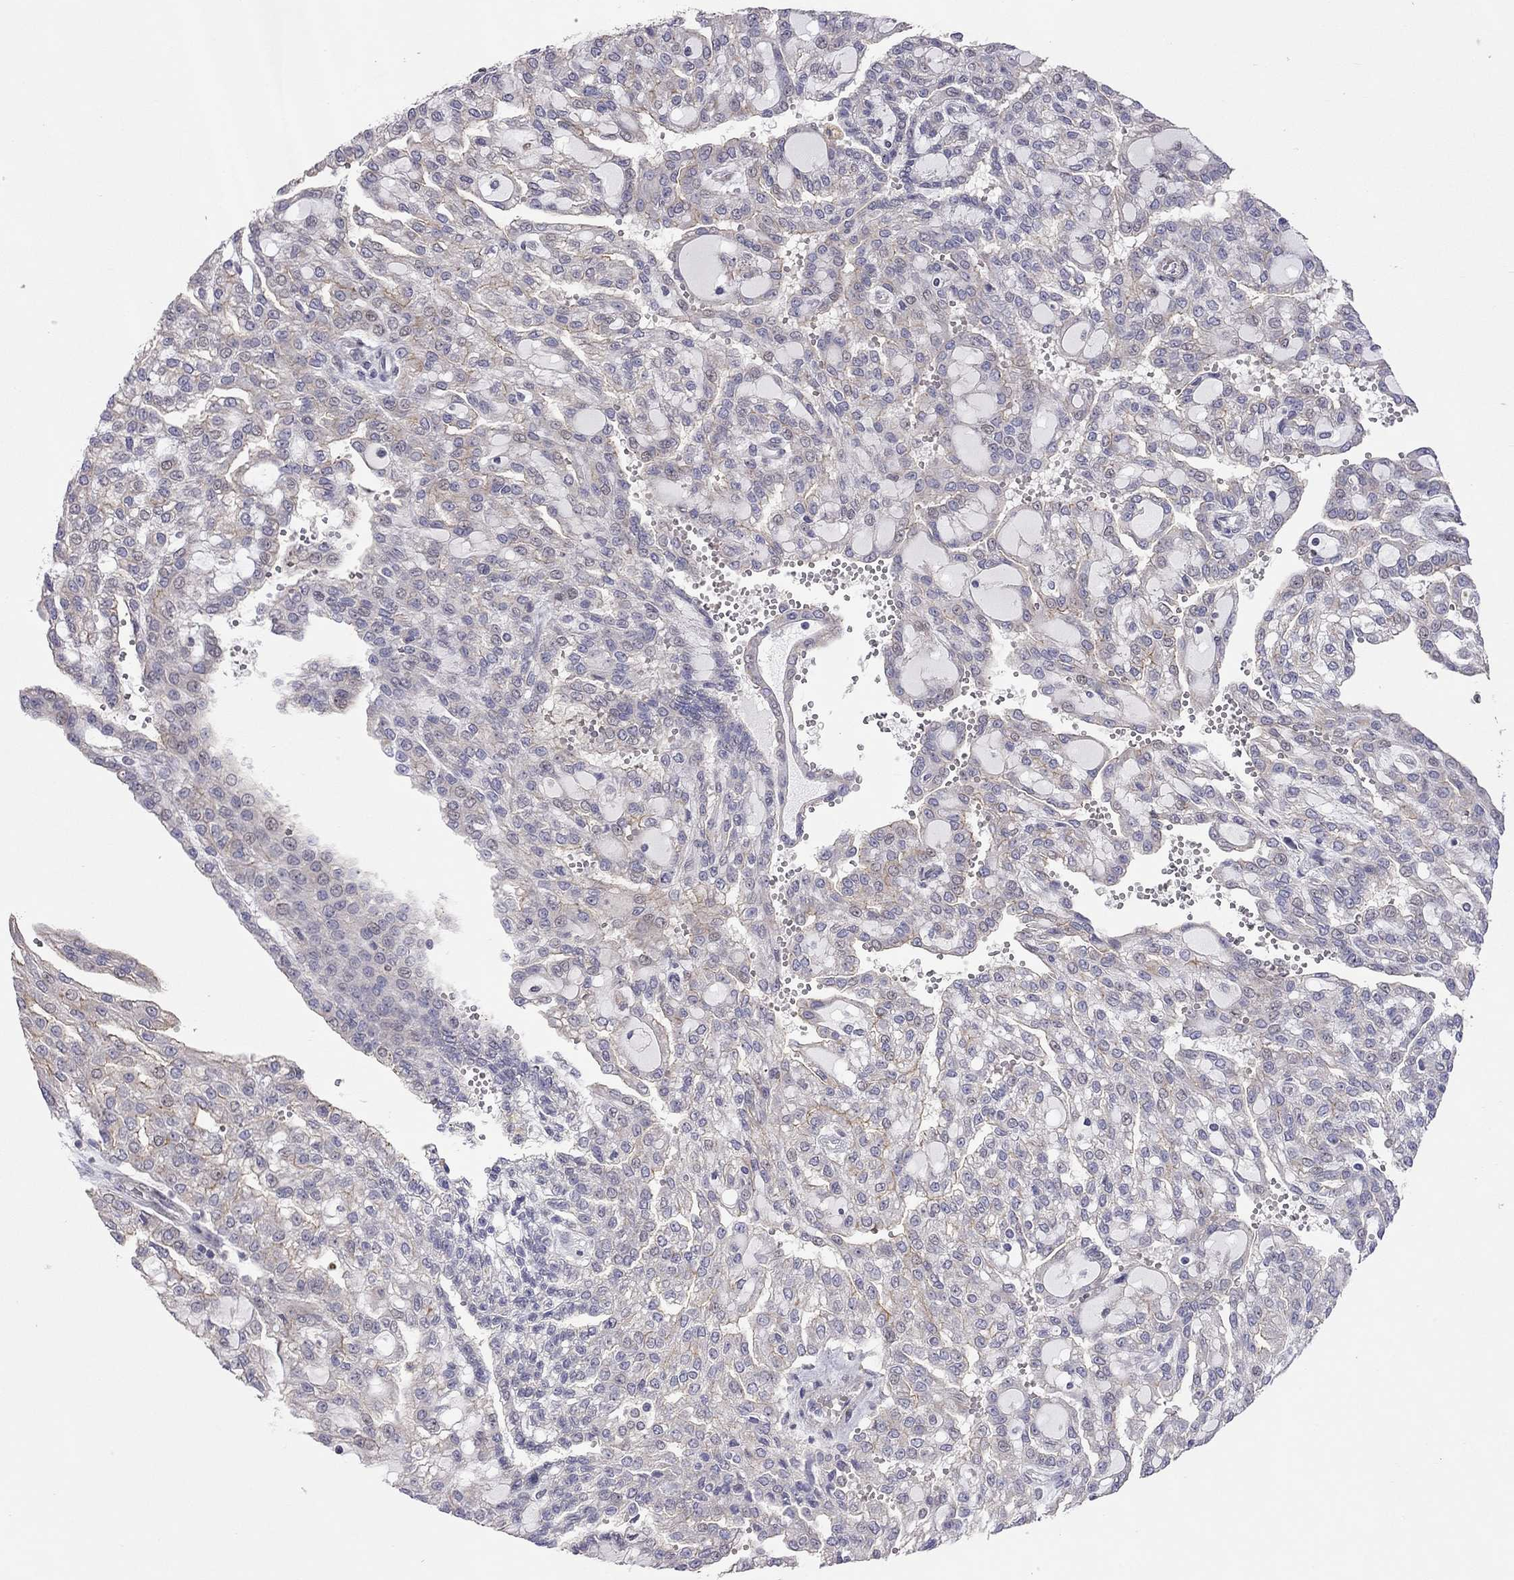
{"staining": {"intensity": "moderate", "quantity": "<25%", "location": "cytoplasmic/membranous"}, "tissue": "renal cancer", "cell_type": "Tumor cells", "image_type": "cancer", "snomed": [{"axis": "morphology", "description": "Adenocarcinoma, NOS"}, {"axis": "topography", "description": "Kidney"}], "caption": "High-power microscopy captured an IHC image of renal cancer (adenocarcinoma), revealing moderate cytoplasmic/membranous positivity in approximately <25% of tumor cells. (IHC, brightfield microscopy, high magnification).", "gene": "SYTL2", "patient": {"sex": "male", "age": 63}}